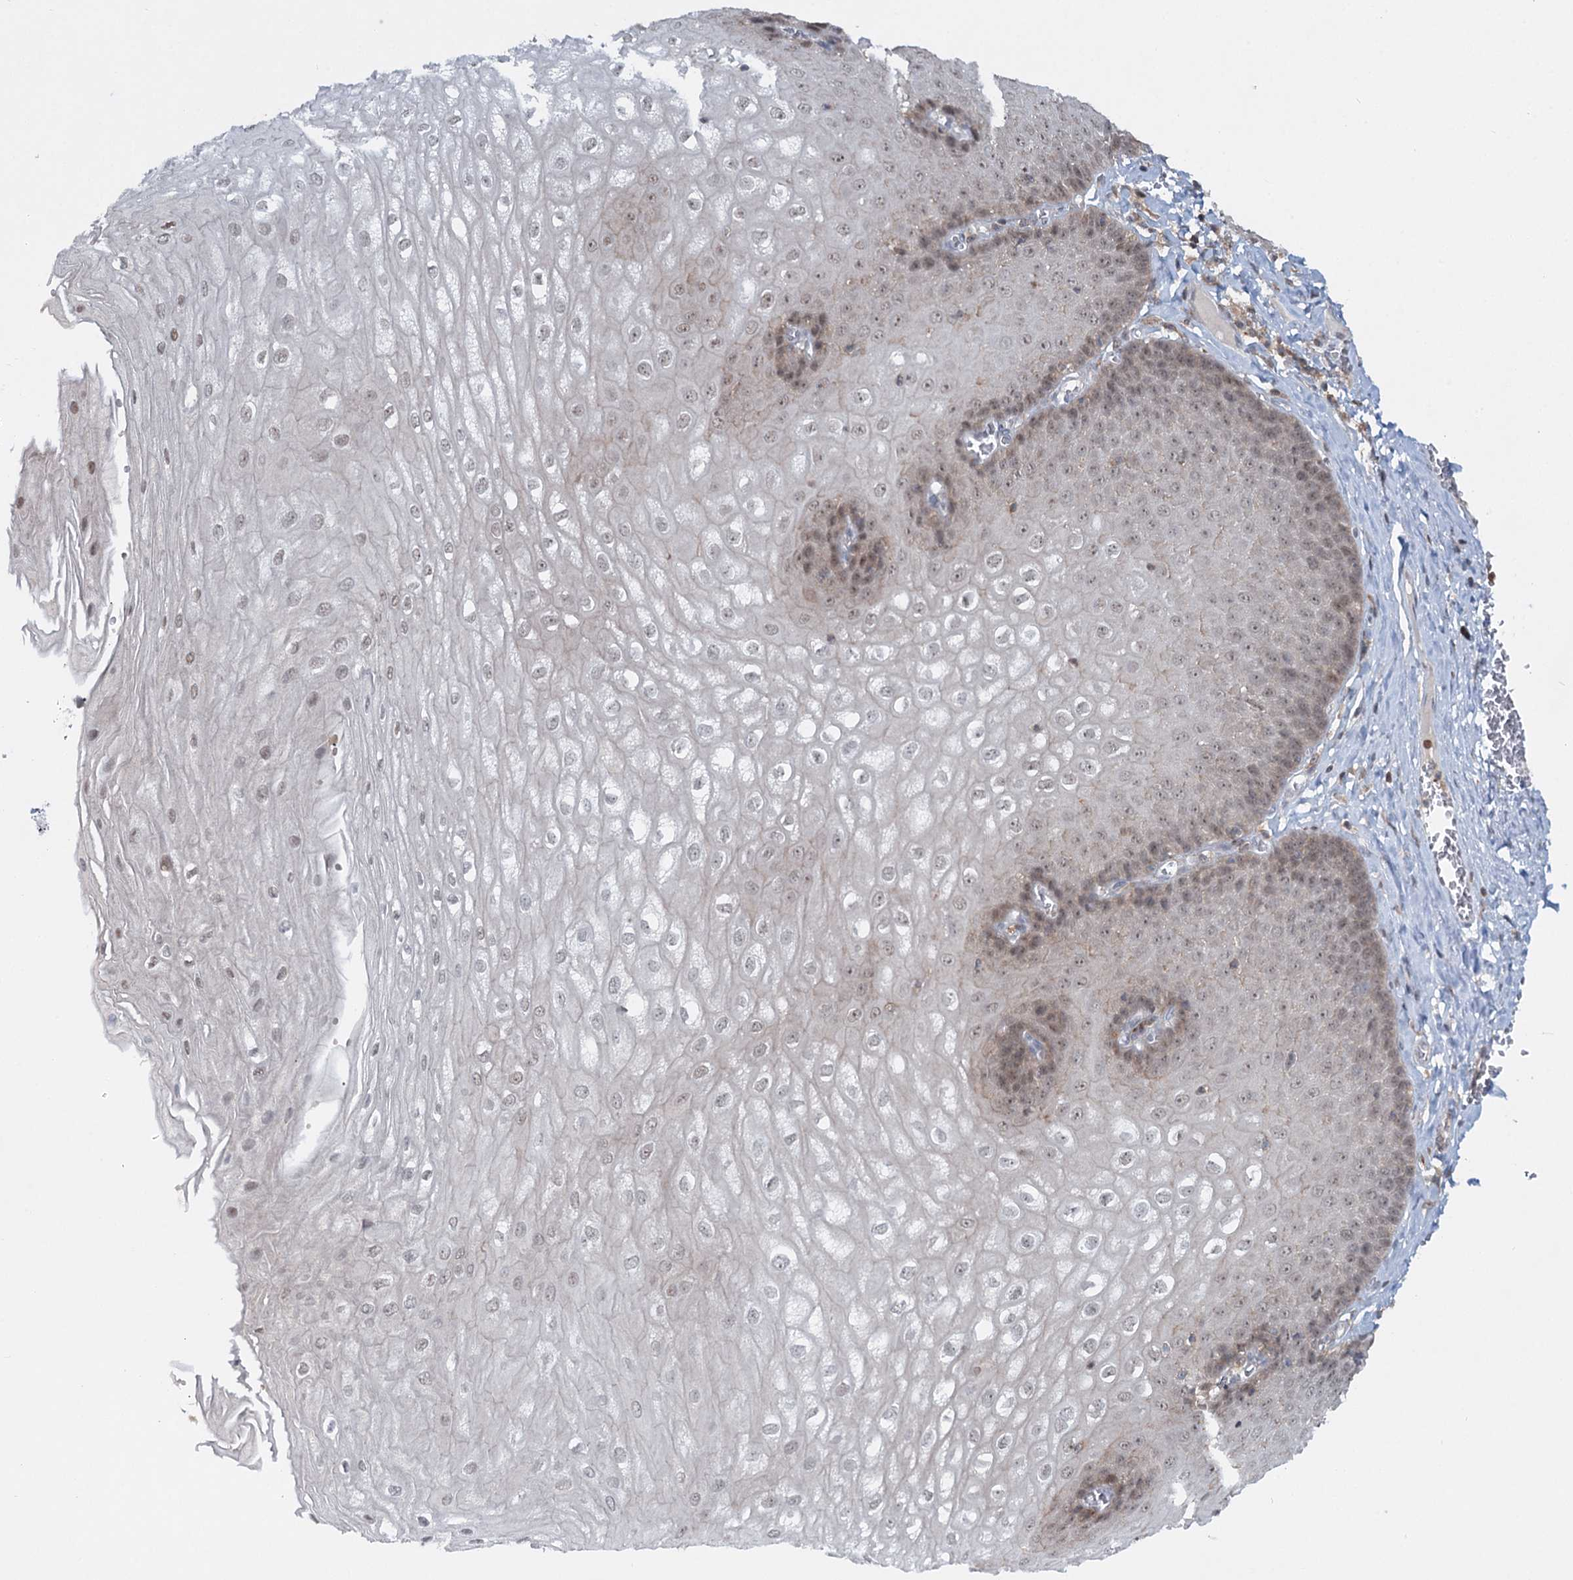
{"staining": {"intensity": "moderate", "quantity": "25%-75%", "location": "cytoplasmic/membranous,nuclear"}, "tissue": "esophagus", "cell_type": "Squamous epithelial cells", "image_type": "normal", "snomed": [{"axis": "morphology", "description": "Normal tissue, NOS"}, {"axis": "topography", "description": "Esophagus"}], "caption": "Protein expression analysis of unremarkable human esophagus reveals moderate cytoplasmic/membranous,nuclear staining in about 25%-75% of squamous epithelial cells. (DAB (3,3'-diaminobenzidine) IHC, brown staining for protein, blue staining for nuclei).", "gene": "WDR44", "patient": {"sex": "male", "age": 60}}